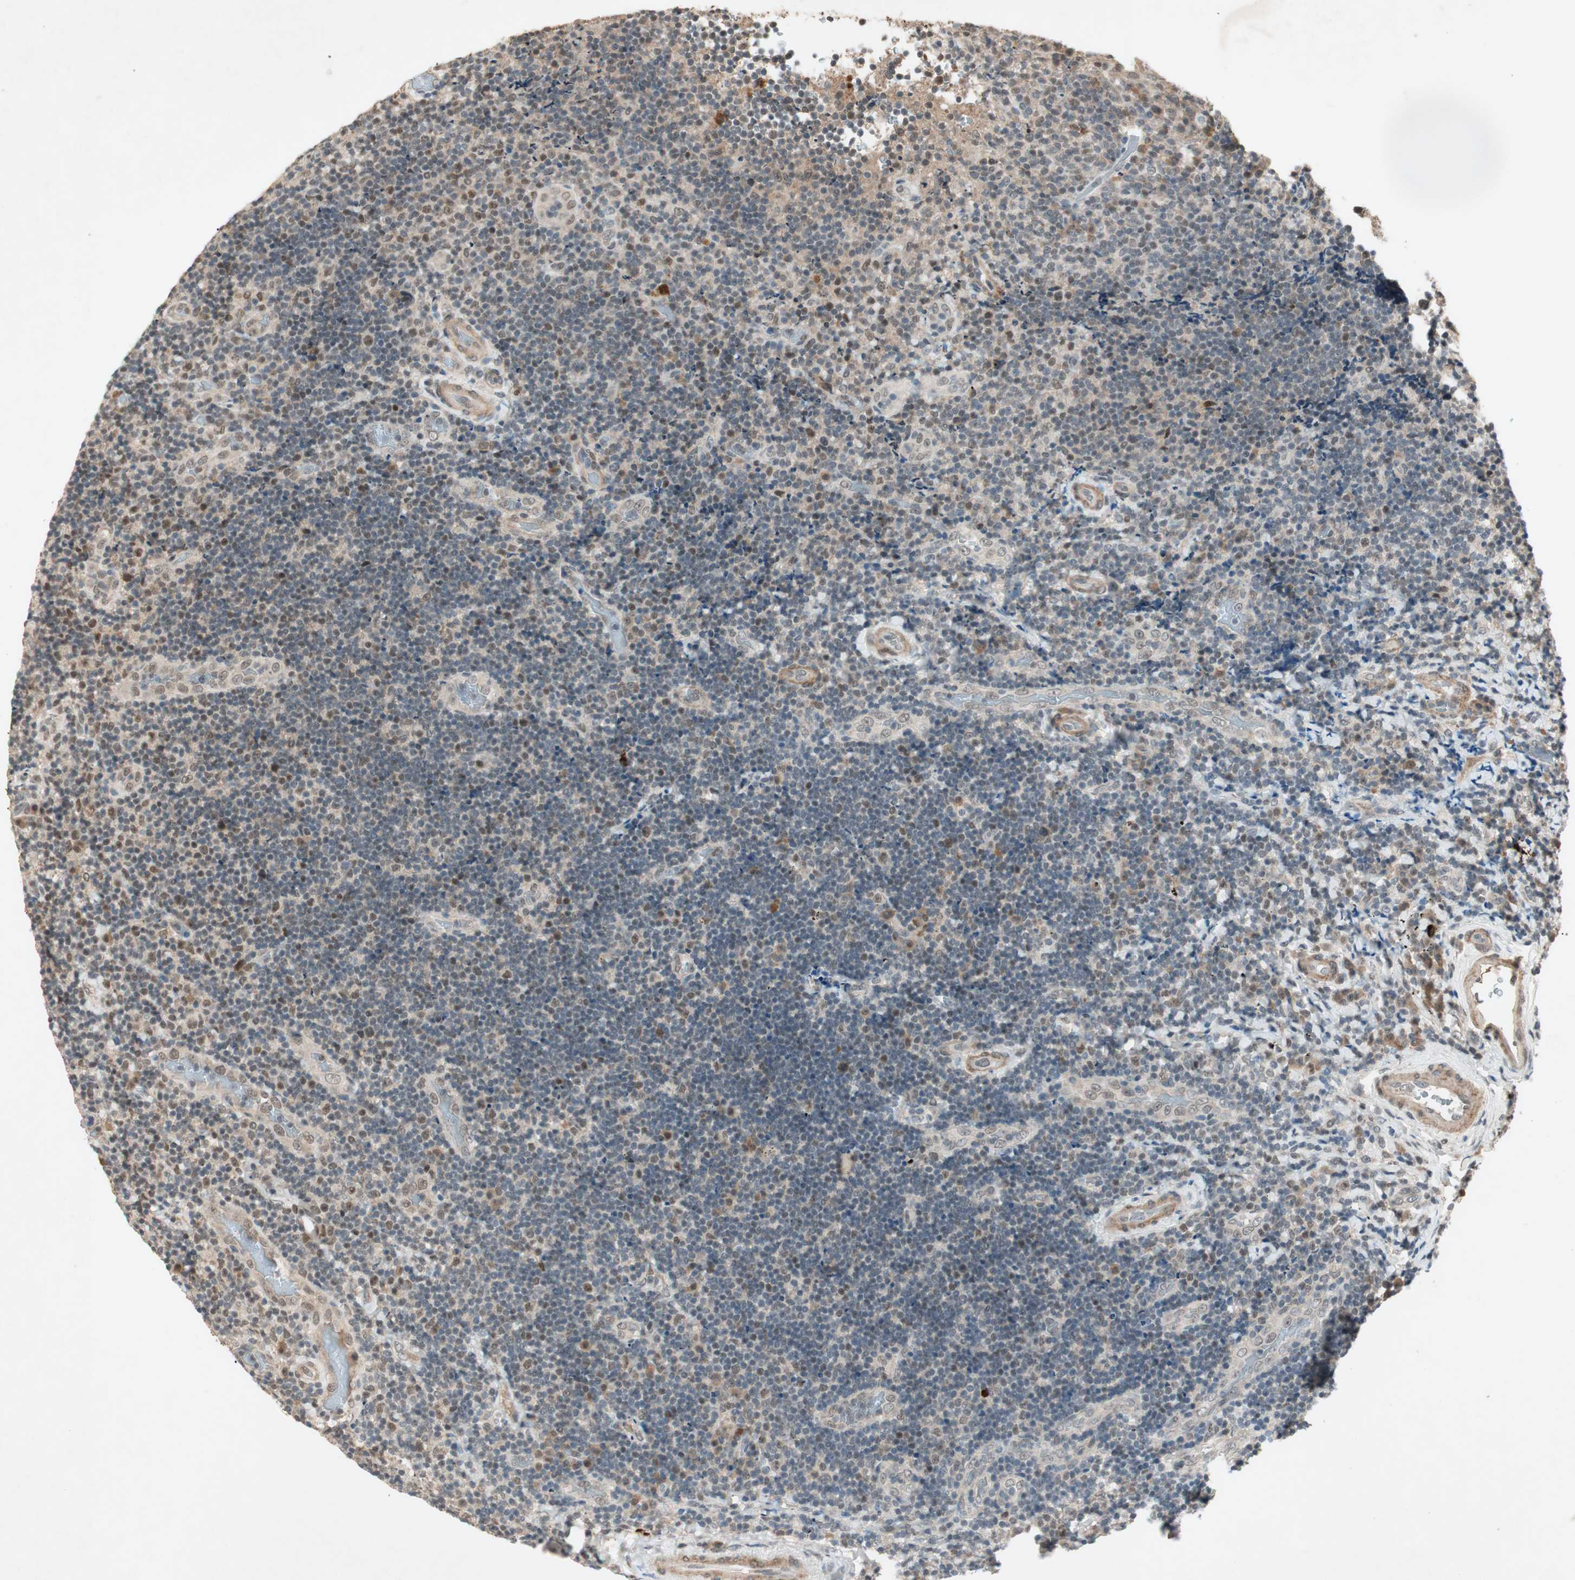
{"staining": {"intensity": "moderate", "quantity": "<25%", "location": "nuclear"}, "tissue": "lymphoma", "cell_type": "Tumor cells", "image_type": "cancer", "snomed": [{"axis": "morphology", "description": "Malignant lymphoma, non-Hodgkin's type, High grade"}, {"axis": "topography", "description": "Tonsil"}], "caption": "Protein staining demonstrates moderate nuclear staining in about <25% of tumor cells in lymphoma. (DAB IHC, brown staining for protein, blue staining for nuclei).", "gene": "RNGTT", "patient": {"sex": "female", "age": 36}}